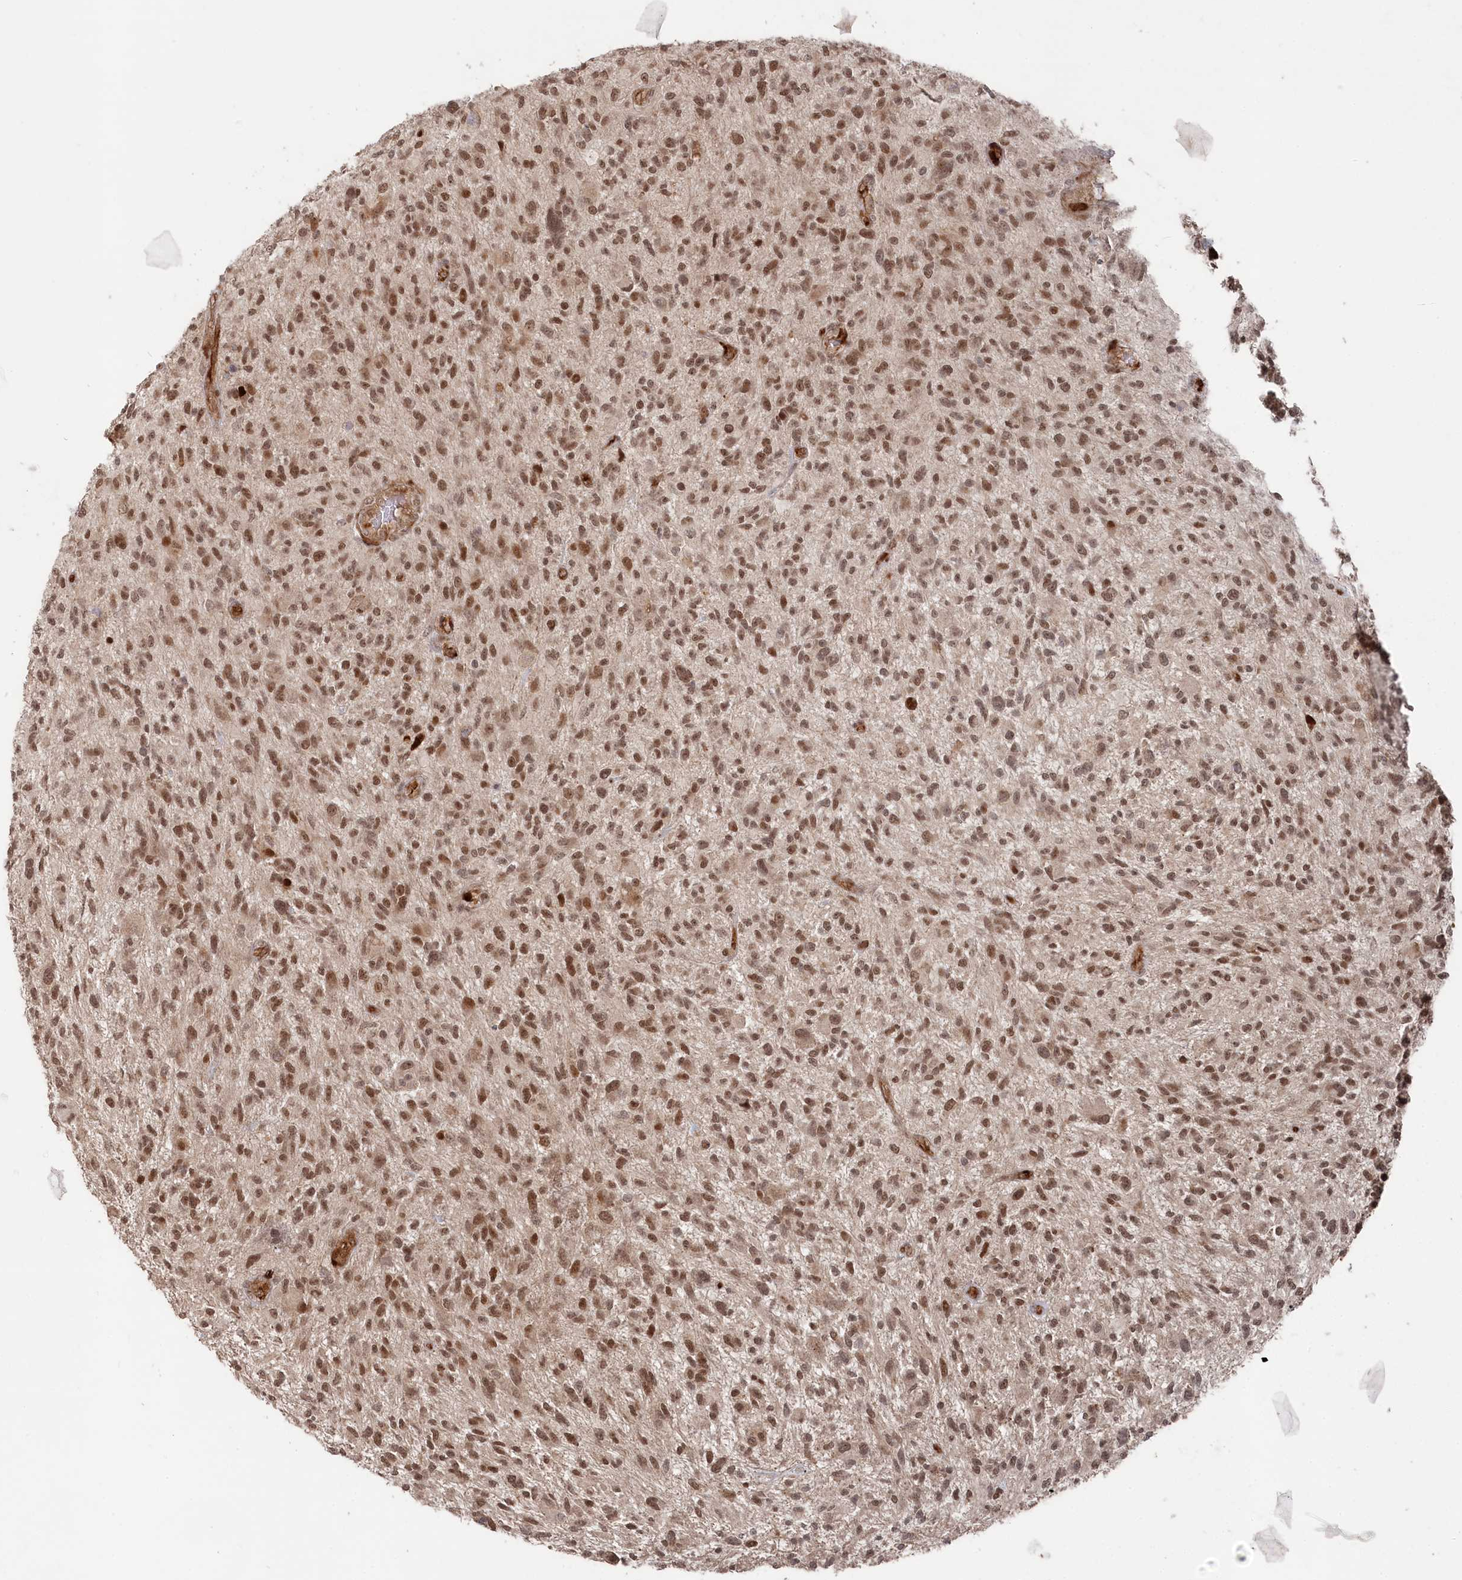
{"staining": {"intensity": "moderate", "quantity": ">75%", "location": "nuclear"}, "tissue": "glioma", "cell_type": "Tumor cells", "image_type": "cancer", "snomed": [{"axis": "morphology", "description": "Glioma, malignant, High grade"}, {"axis": "topography", "description": "Brain"}], "caption": "A high-resolution photomicrograph shows immunohistochemistry staining of malignant glioma (high-grade), which shows moderate nuclear staining in approximately >75% of tumor cells.", "gene": "POLR3A", "patient": {"sex": "male", "age": 47}}